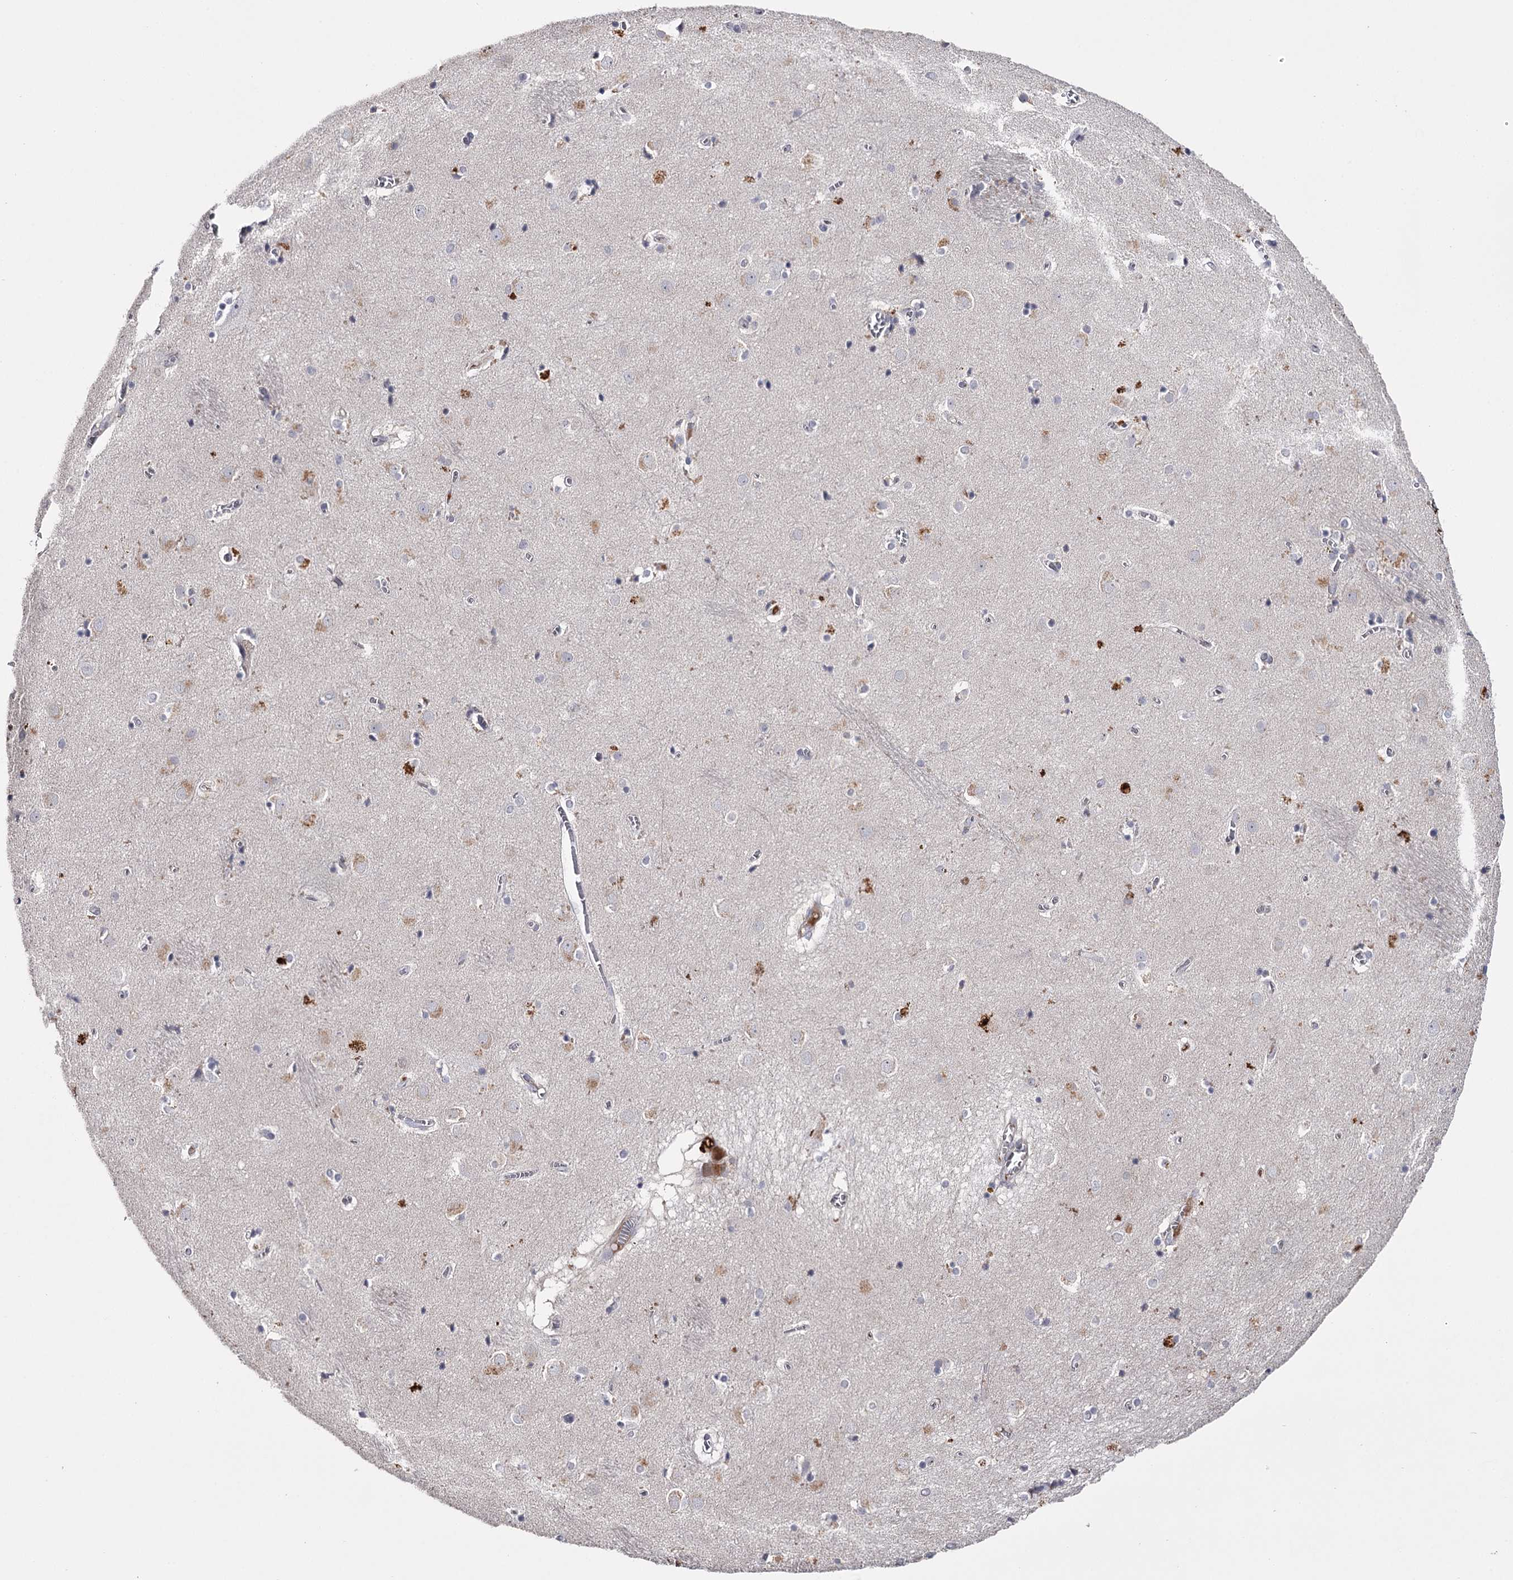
{"staining": {"intensity": "negative", "quantity": "none", "location": "none"}, "tissue": "caudate", "cell_type": "Glial cells", "image_type": "normal", "snomed": [{"axis": "morphology", "description": "Normal tissue, NOS"}, {"axis": "topography", "description": "Lateral ventricle wall"}], "caption": "IHC histopathology image of unremarkable human caudate stained for a protein (brown), which demonstrates no positivity in glial cells.", "gene": "FDXACB1", "patient": {"sex": "male", "age": 70}}